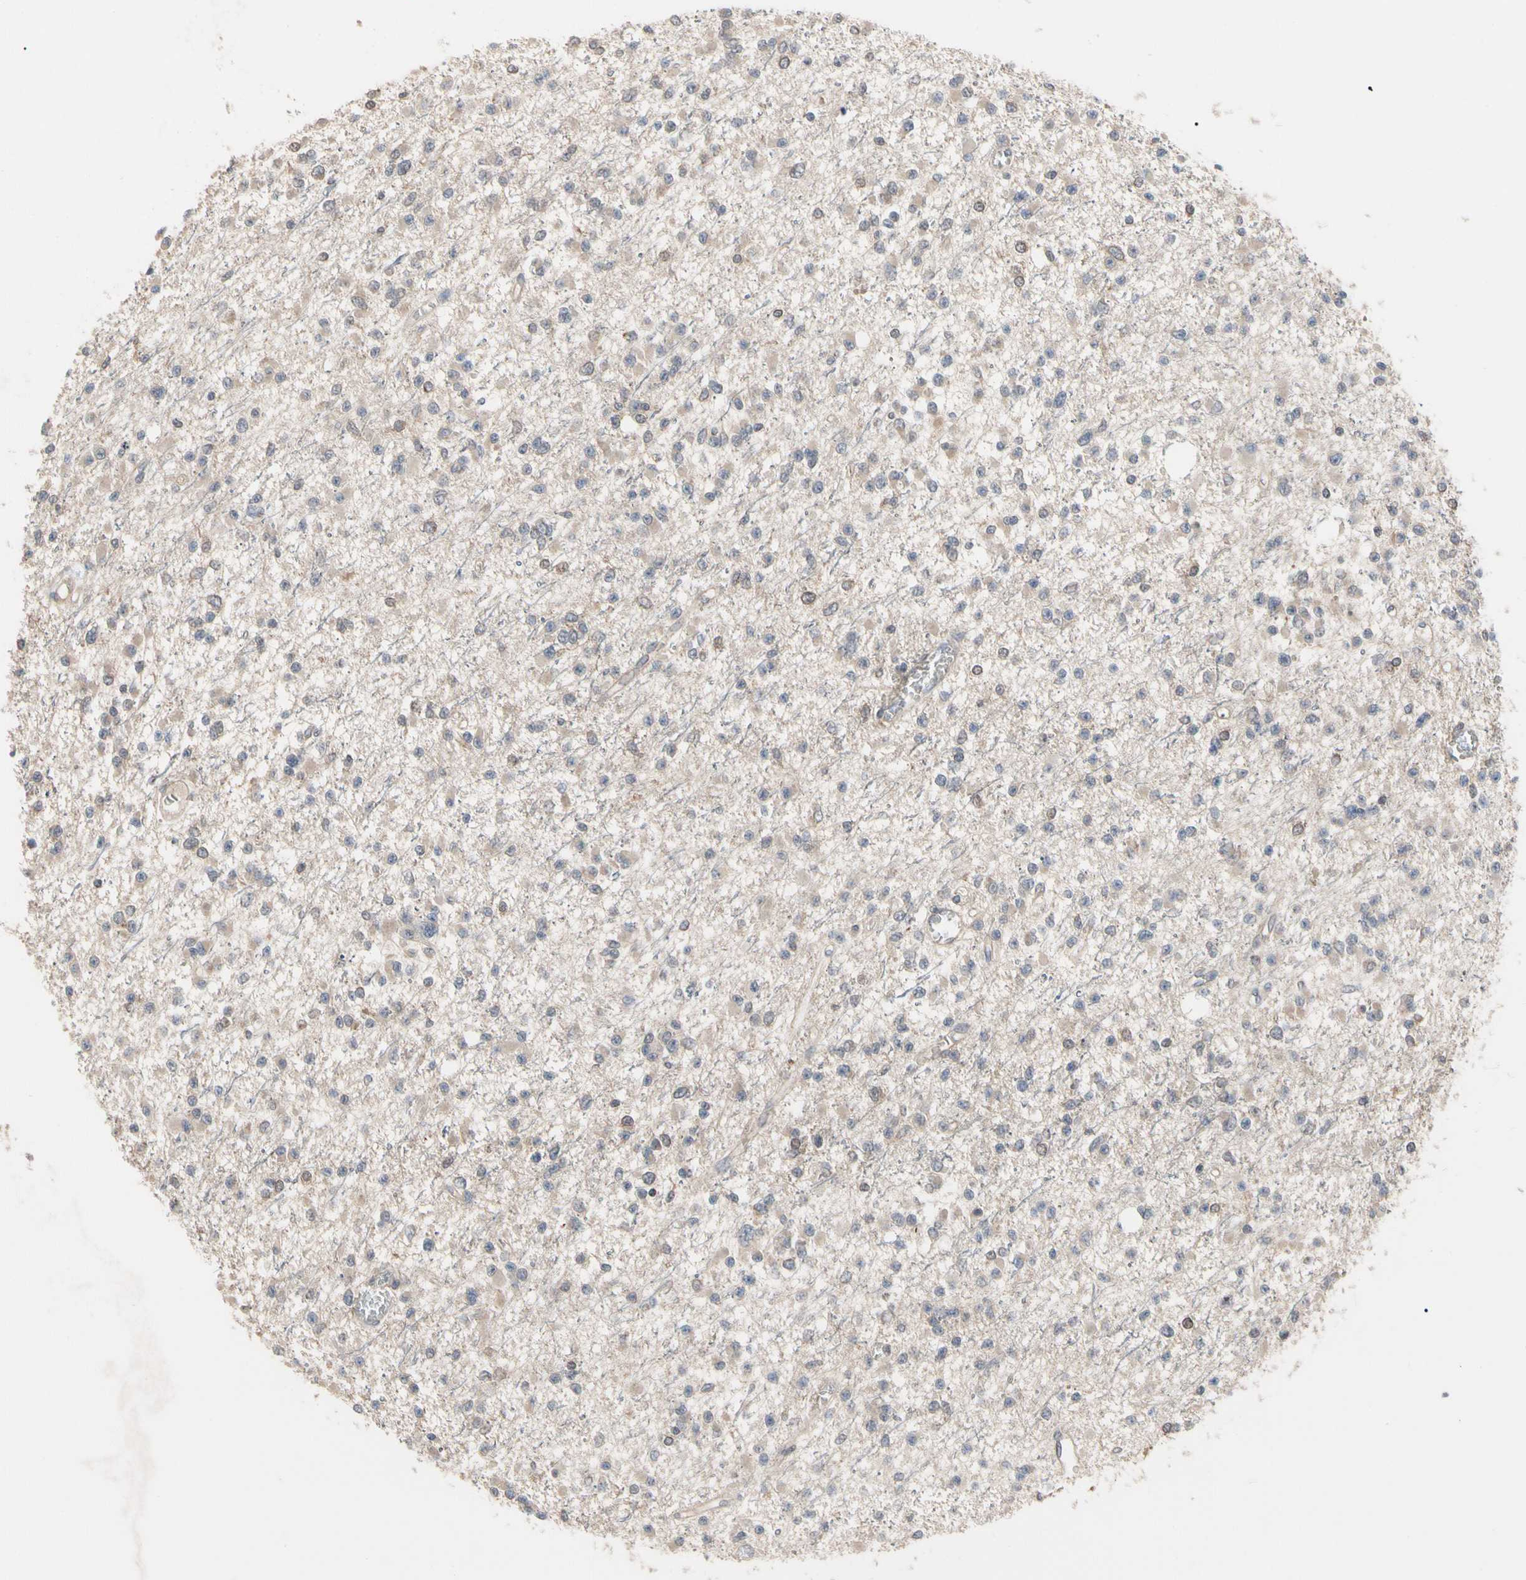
{"staining": {"intensity": "weak", "quantity": ">75%", "location": "cytoplasmic/membranous"}, "tissue": "glioma", "cell_type": "Tumor cells", "image_type": "cancer", "snomed": [{"axis": "morphology", "description": "Glioma, malignant, Low grade"}, {"axis": "topography", "description": "Brain"}], "caption": "Immunohistochemical staining of human low-grade glioma (malignant) reveals low levels of weak cytoplasmic/membranous staining in approximately >75% of tumor cells.", "gene": "DPP8", "patient": {"sex": "female", "age": 22}}